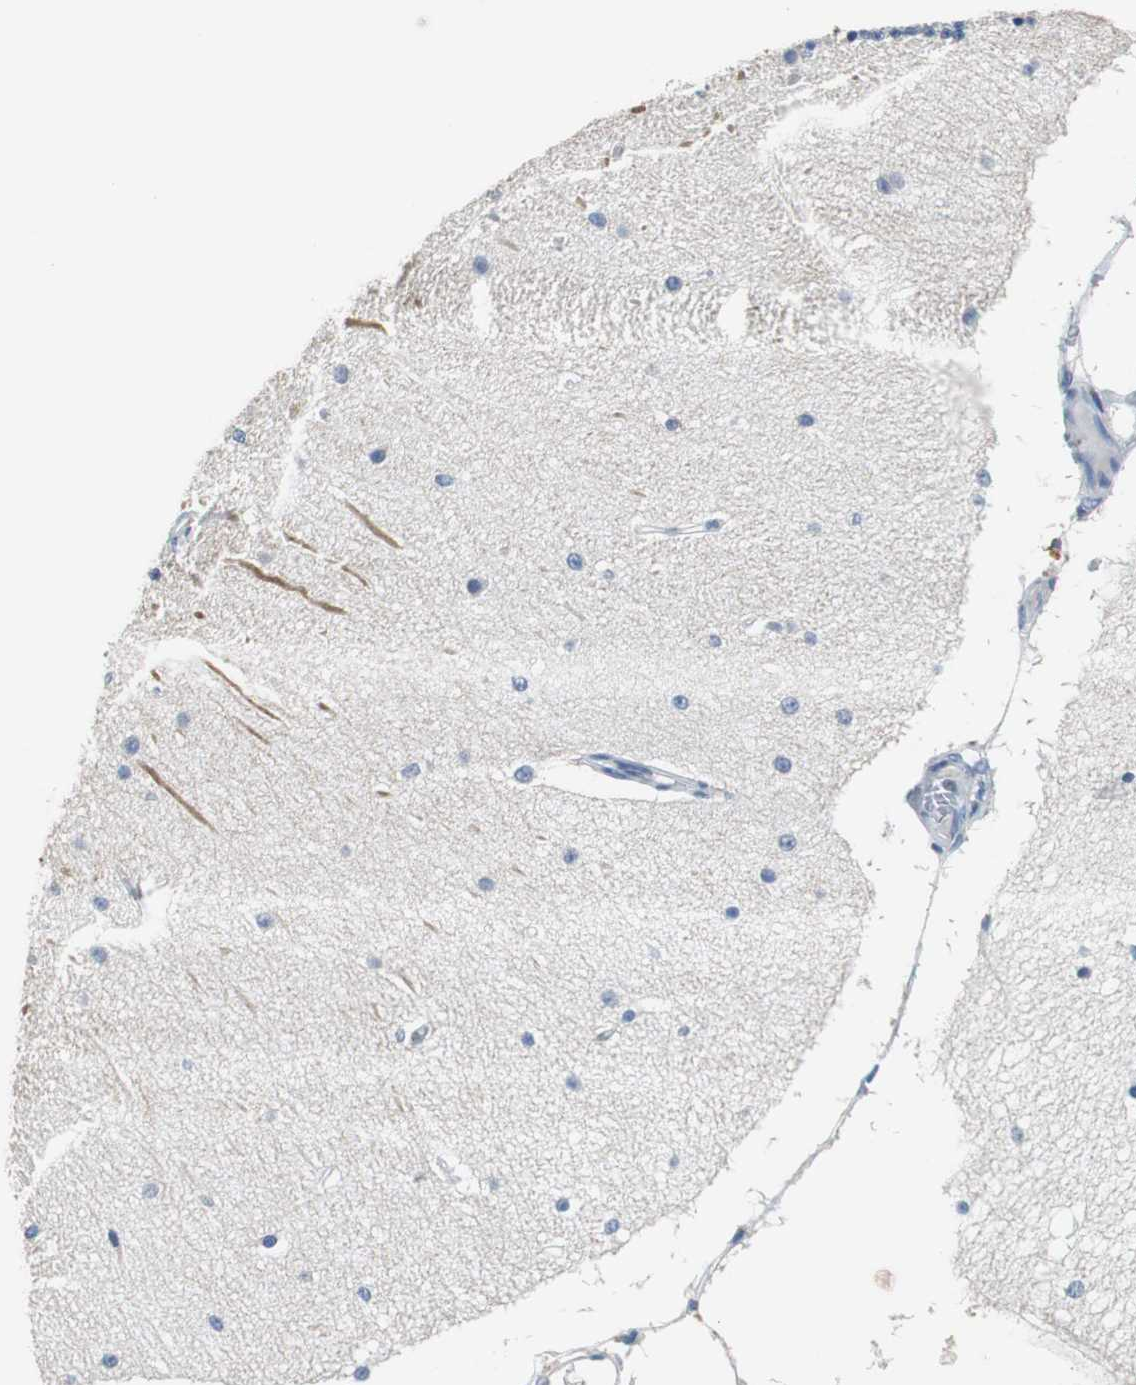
{"staining": {"intensity": "negative", "quantity": "none", "location": "none"}, "tissue": "cerebellum", "cell_type": "Cells in granular layer", "image_type": "normal", "snomed": [{"axis": "morphology", "description": "Normal tissue, NOS"}, {"axis": "topography", "description": "Cerebellum"}], "caption": "Cerebellum was stained to show a protein in brown. There is no significant staining in cells in granular layer. (DAB (3,3'-diaminobenzidine) IHC visualized using brightfield microscopy, high magnification).", "gene": "MUC7", "patient": {"sex": "female", "age": 54}}